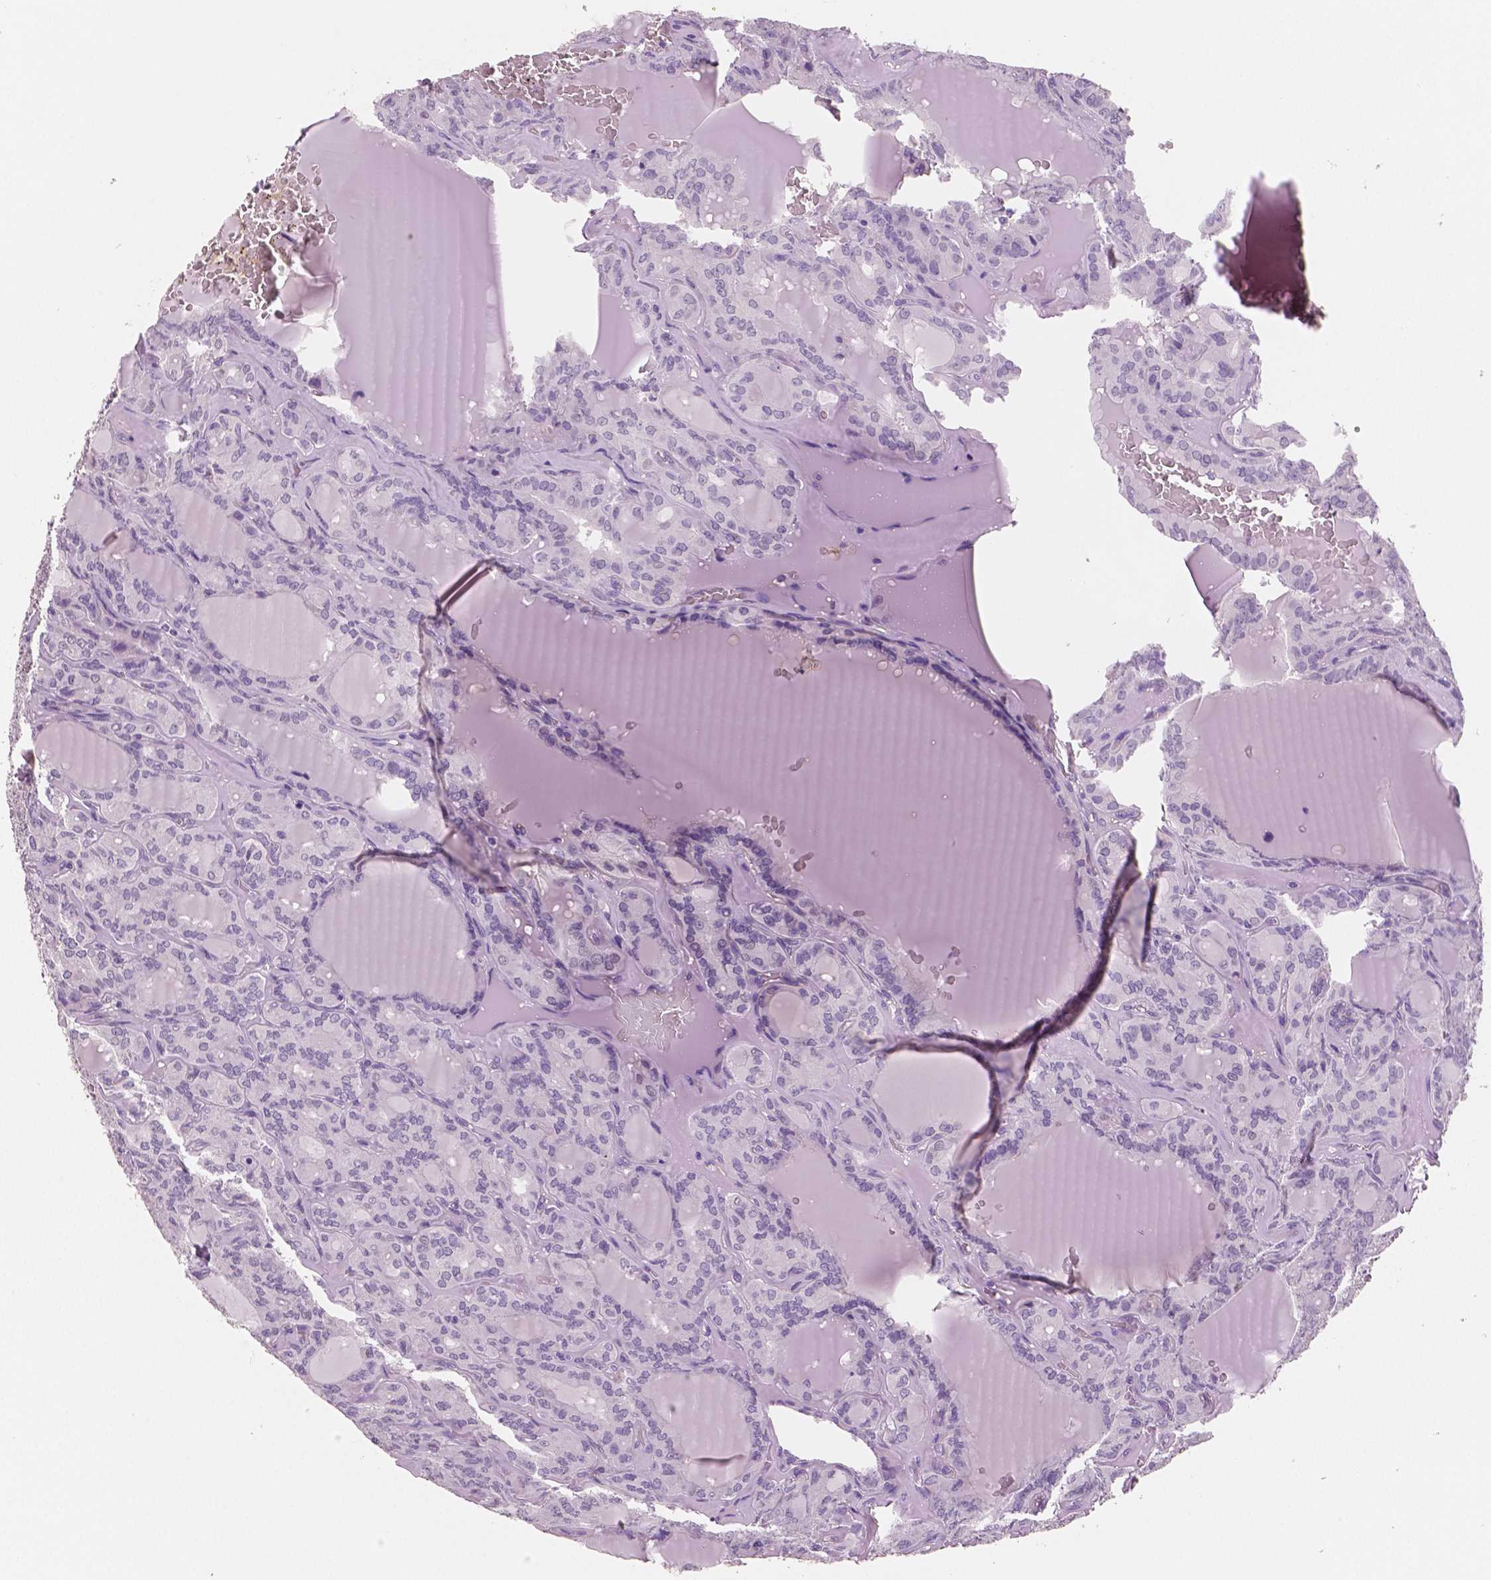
{"staining": {"intensity": "negative", "quantity": "none", "location": "none"}, "tissue": "thyroid cancer", "cell_type": "Tumor cells", "image_type": "cancer", "snomed": [{"axis": "morphology", "description": "Papillary adenocarcinoma, NOS"}, {"axis": "topography", "description": "Thyroid gland"}], "caption": "This is a micrograph of IHC staining of thyroid cancer, which shows no staining in tumor cells.", "gene": "NECAB2", "patient": {"sex": "male", "age": 87}}